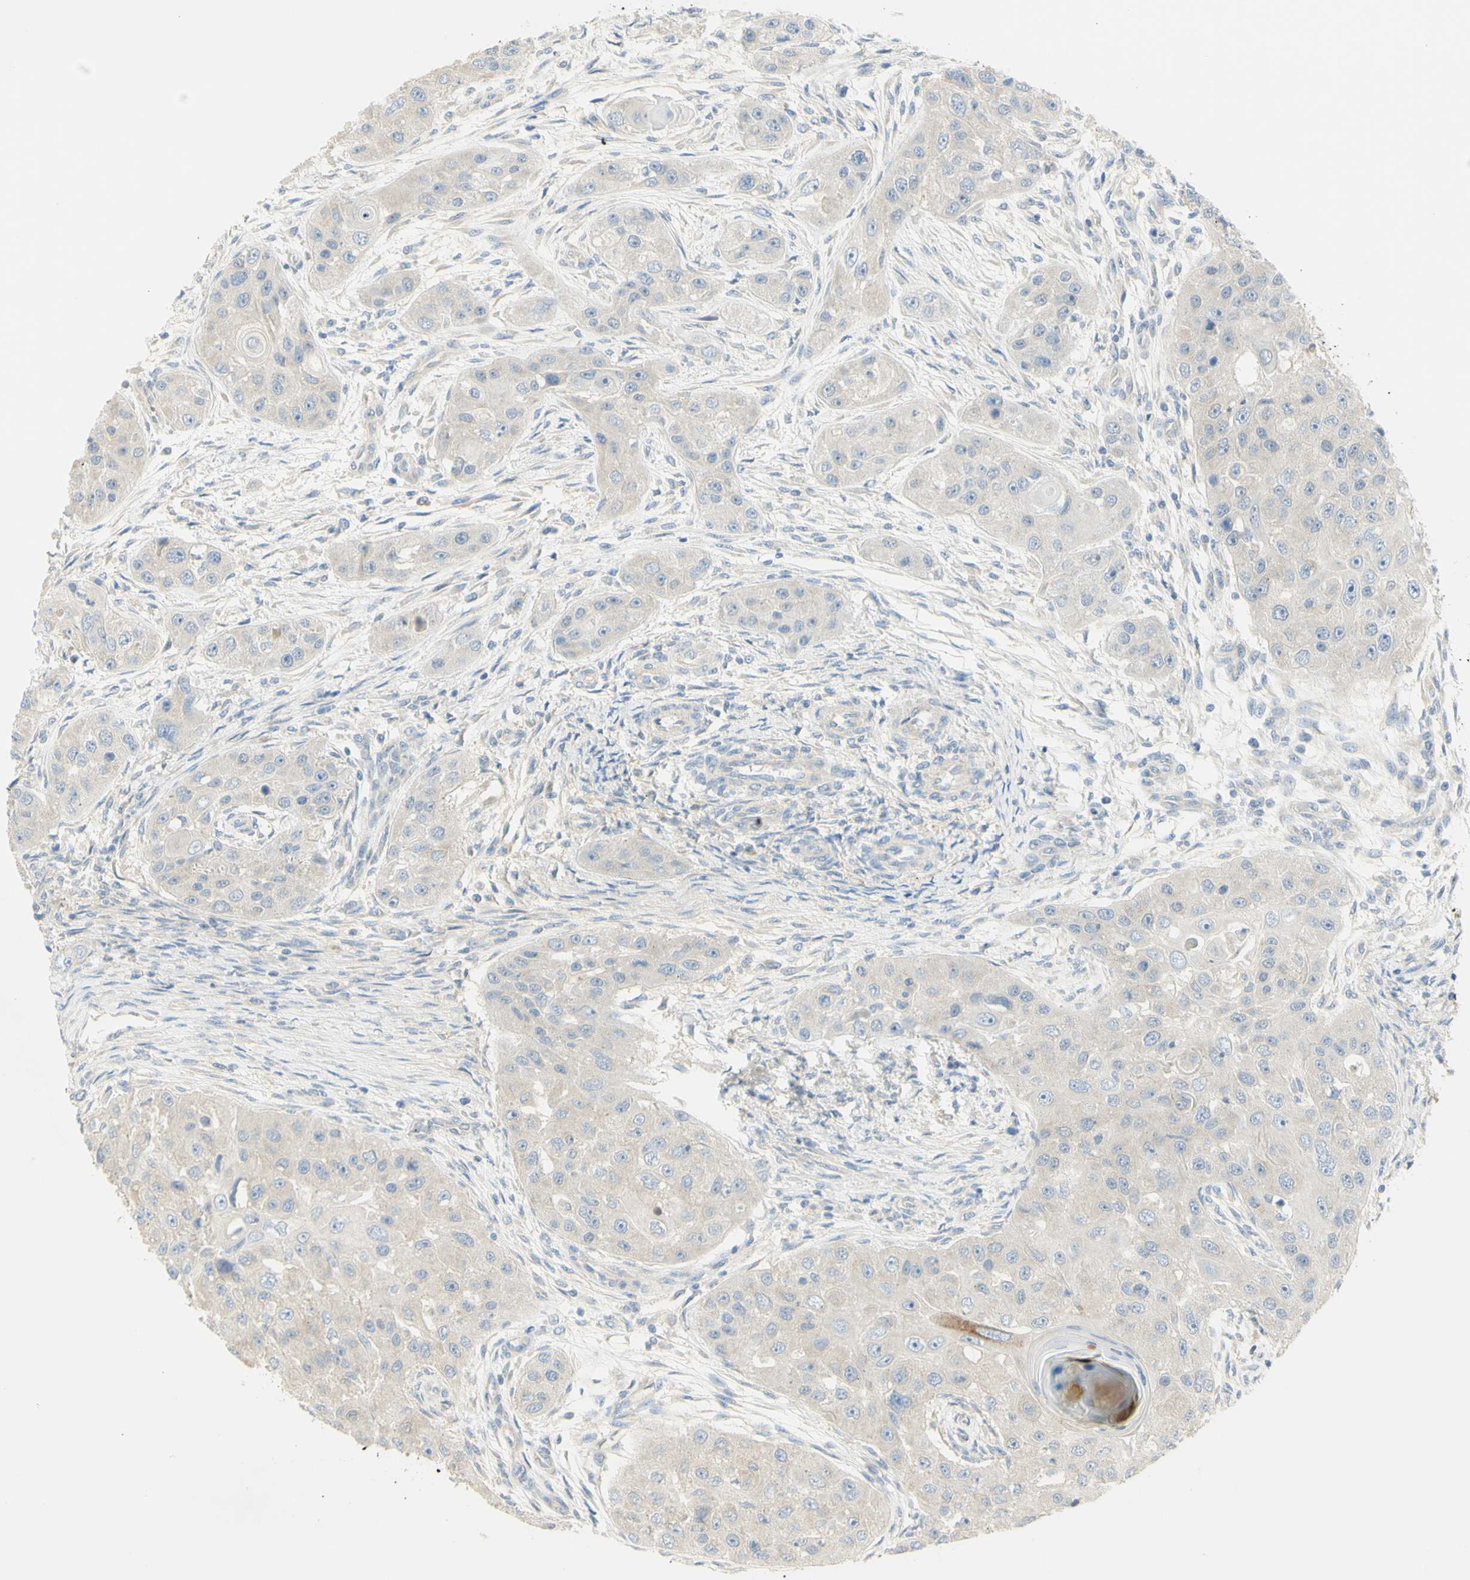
{"staining": {"intensity": "weak", "quantity": ">75%", "location": "cytoplasmic/membranous"}, "tissue": "head and neck cancer", "cell_type": "Tumor cells", "image_type": "cancer", "snomed": [{"axis": "morphology", "description": "Normal tissue, NOS"}, {"axis": "morphology", "description": "Squamous cell carcinoma, NOS"}, {"axis": "topography", "description": "Skeletal muscle"}, {"axis": "topography", "description": "Head-Neck"}], "caption": "This is a photomicrograph of immunohistochemistry (IHC) staining of head and neck cancer (squamous cell carcinoma), which shows weak expression in the cytoplasmic/membranous of tumor cells.", "gene": "GCNT3", "patient": {"sex": "male", "age": 51}}